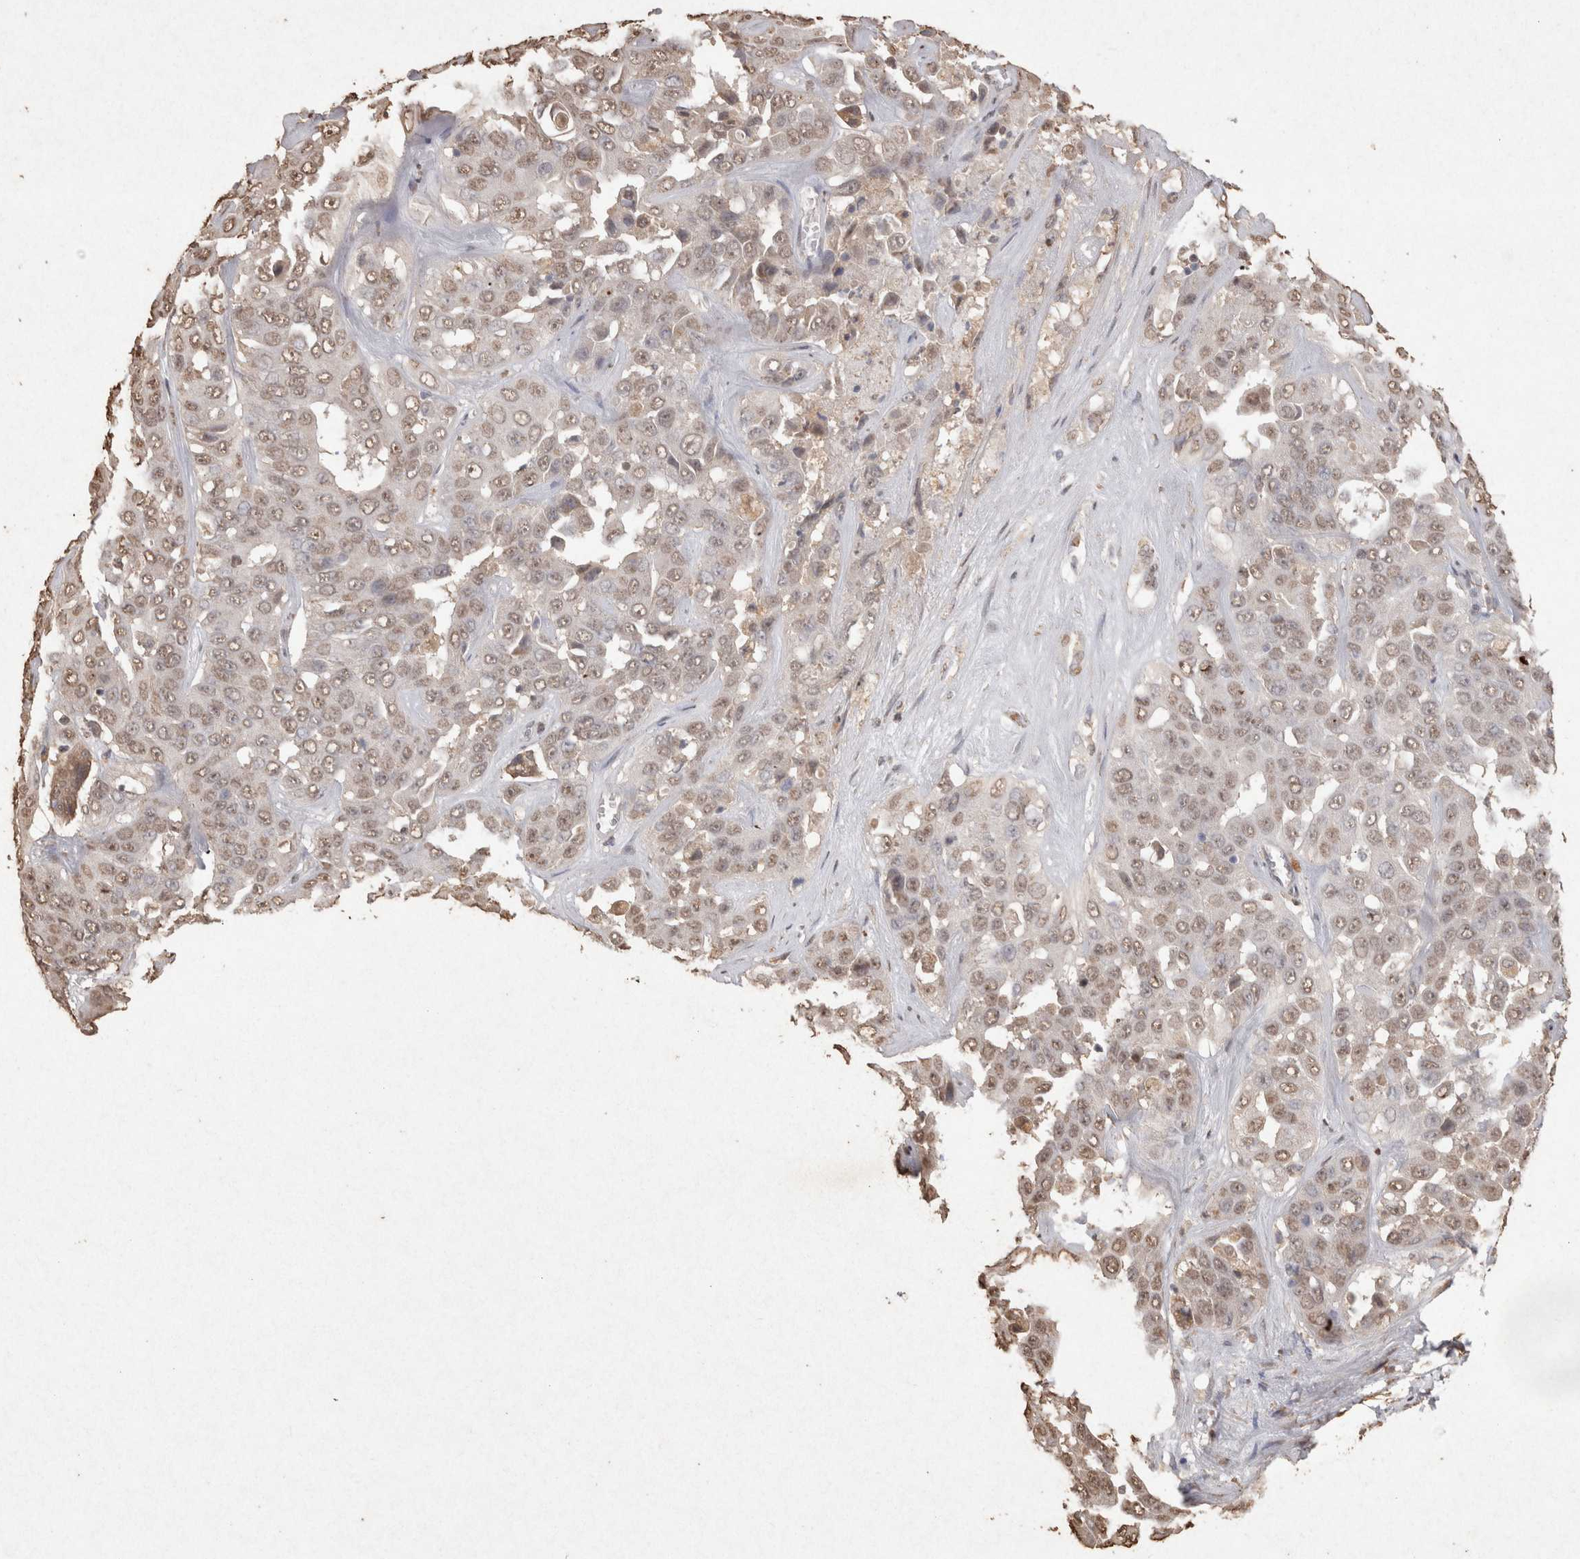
{"staining": {"intensity": "weak", "quantity": ">75%", "location": "nuclear"}, "tissue": "liver cancer", "cell_type": "Tumor cells", "image_type": "cancer", "snomed": [{"axis": "morphology", "description": "Cholangiocarcinoma"}, {"axis": "topography", "description": "Liver"}], "caption": "There is low levels of weak nuclear staining in tumor cells of liver cholangiocarcinoma, as demonstrated by immunohistochemical staining (brown color).", "gene": "MLX", "patient": {"sex": "female", "age": 52}}